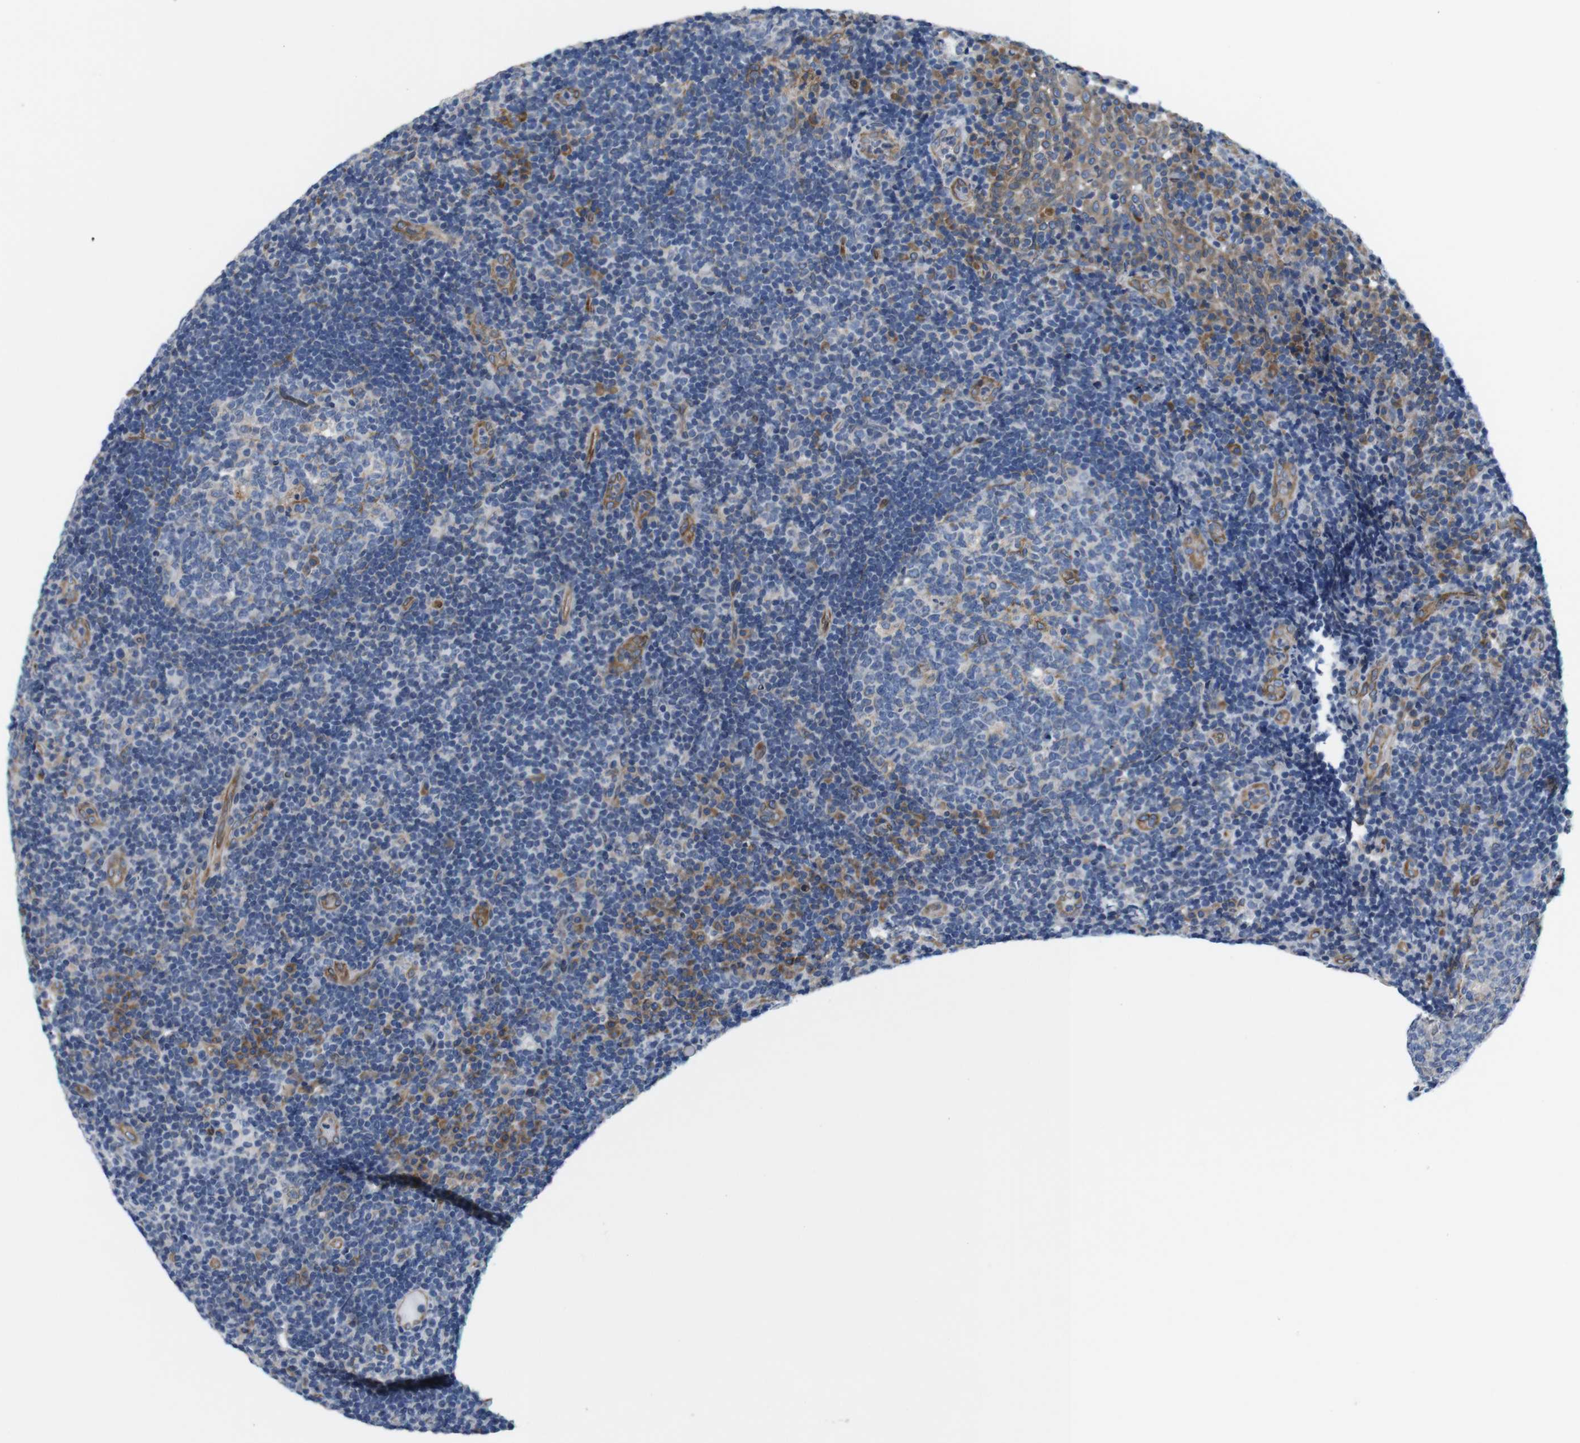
{"staining": {"intensity": "moderate", "quantity": "<25%", "location": "cytoplasmic/membranous"}, "tissue": "tonsil", "cell_type": "Germinal center cells", "image_type": "normal", "snomed": [{"axis": "morphology", "description": "Normal tissue, NOS"}, {"axis": "topography", "description": "Tonsil"}], "caption": "A low amount of moderate cytoplasmic/membranous expression is appreciated in approximately <25% of germinal center cells in unremarkable tonsil.", "gene": "HACD3", "patient": {"sex": "female", "age": 40}}